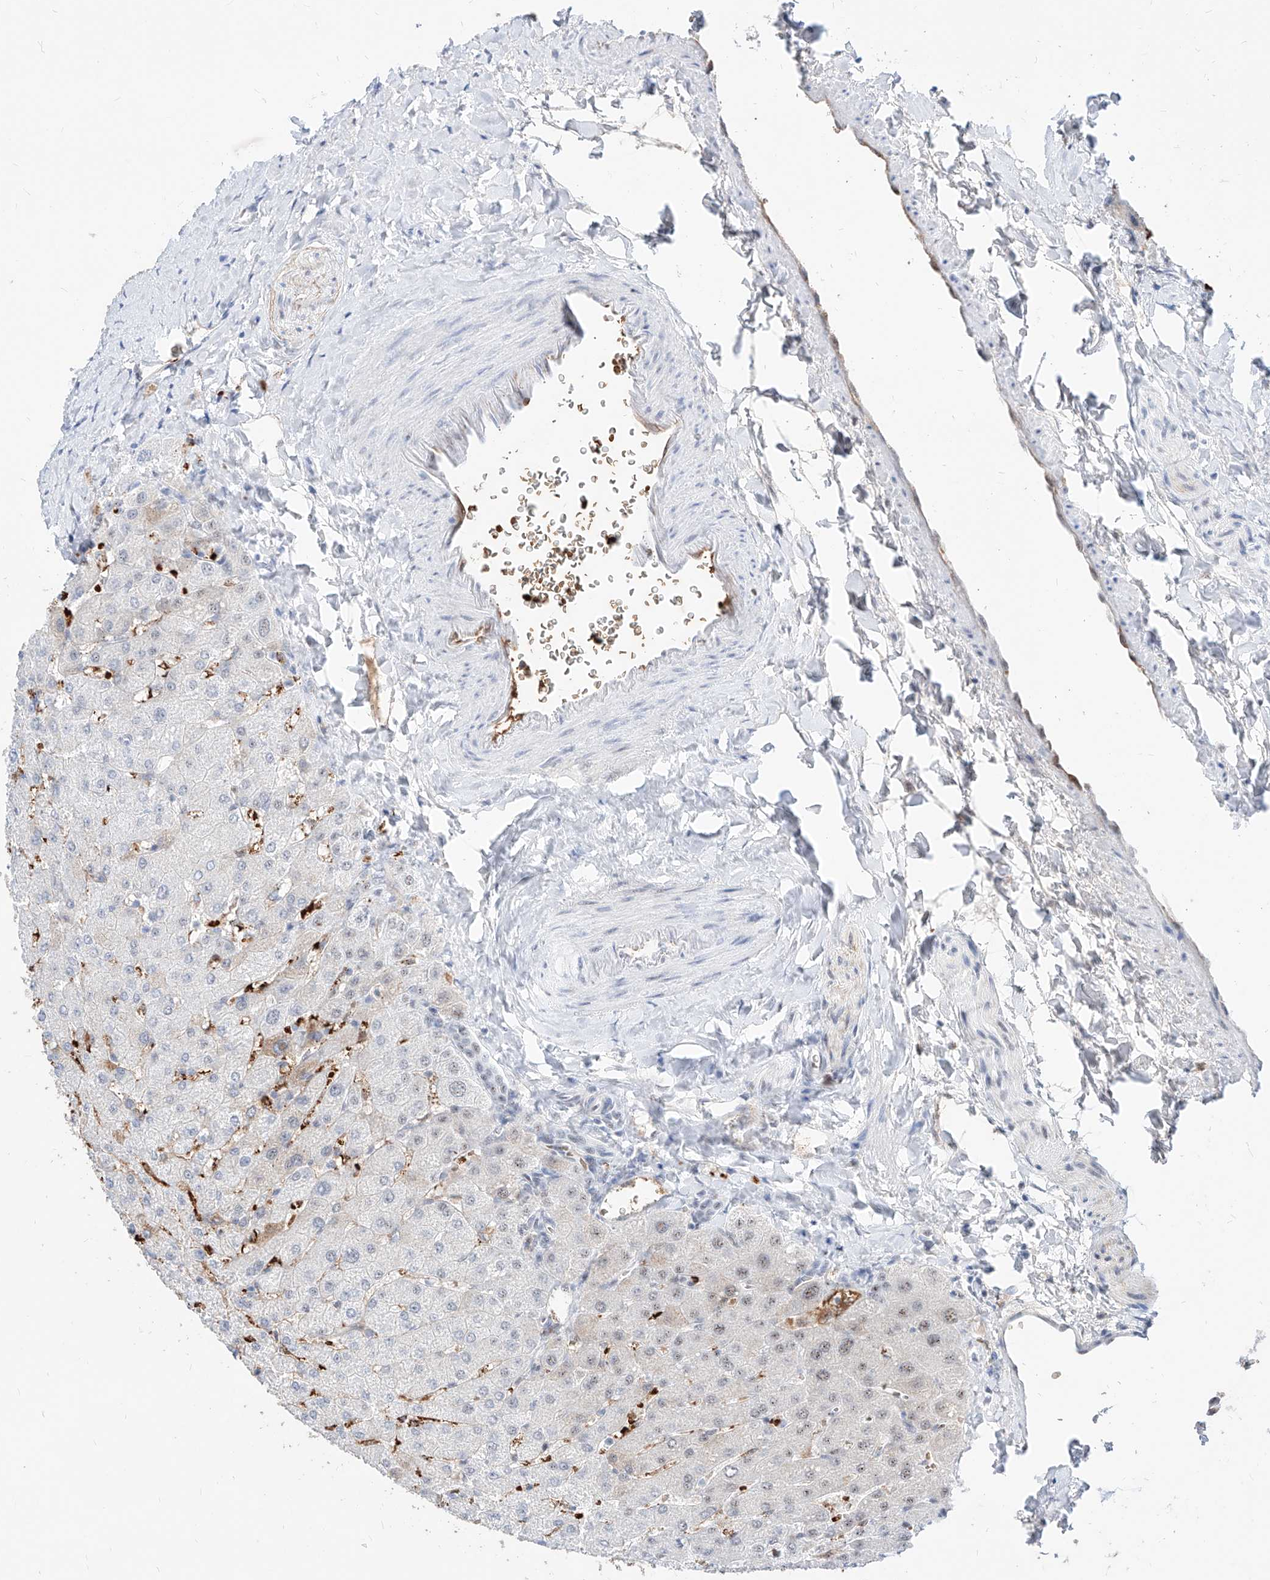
{"staining": {"intensity": "negative", "quantity": "none", "location": "none"}, "tissue": "liver", "cell_type": "Cholangiocytes", "image_type": "normal", "snomed": [{"axis": "morphology", "description": "Normal tissue, NOS"}, {"axis": "topography", "description": "Liver"}], "caption": "The photomicrograph demonstrates no significant positivity in cholangiocytes of liver.", "gene": "ZFP42", "patient": {"sex": "male", "age": 55}}